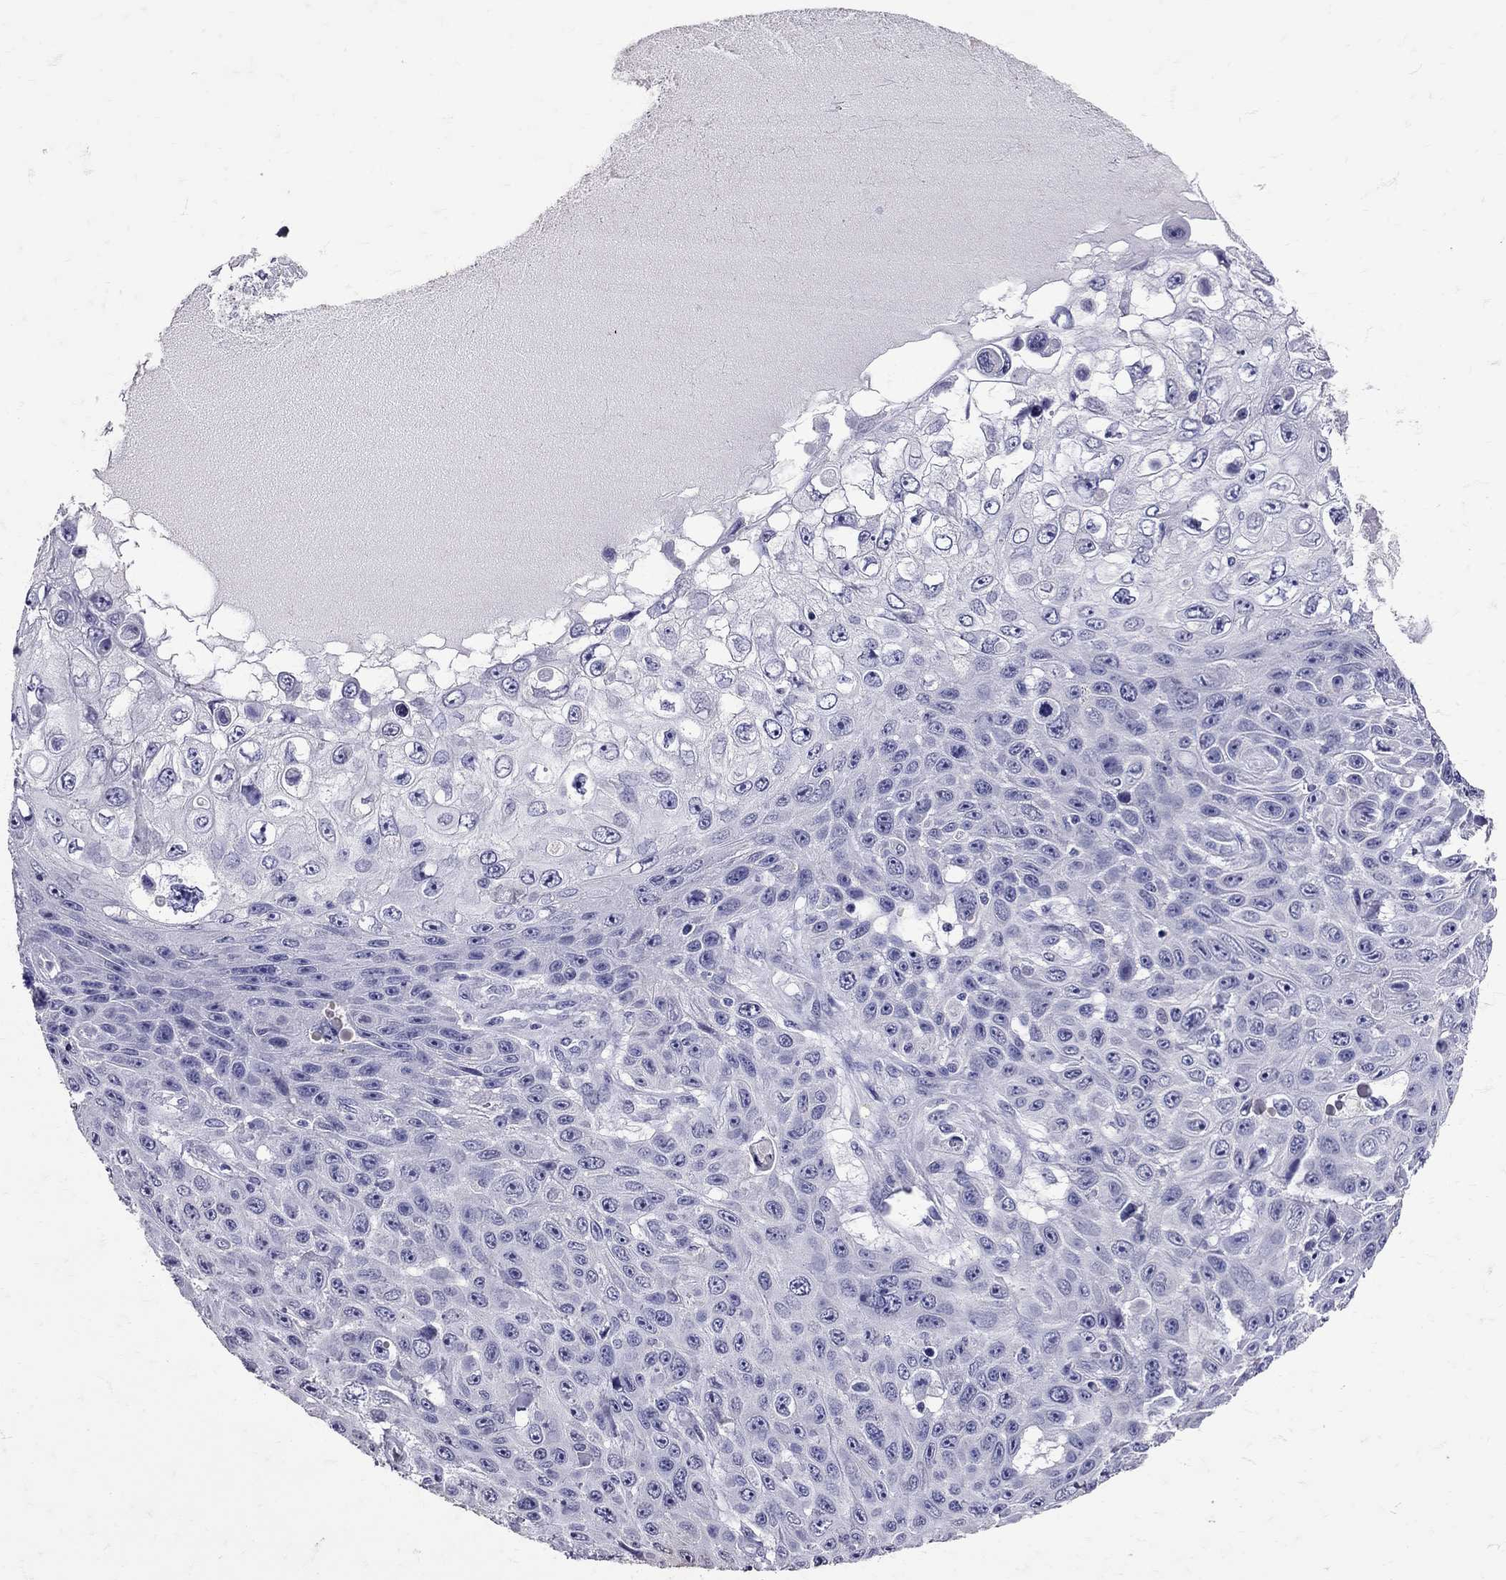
{"staining": {"intensity": "negative", "quantity": "none", "location": "none"}, "tissue": "skin cancer", "cell_type": "Tumor cells", "image_type": "cancer", "snomed": [{"axis": "morphology", "description": "Squamous cell carcinoma, NOS"}, {"axis": "topography", "description": "Skin"}], "caption": "DAB immunohistochemical staining of human skin cancer (squamous cell carcinoma) exhibits no significant expression in tumor cells.", "gene": "SST", "patient": {"sex": "male", "age": 82}}